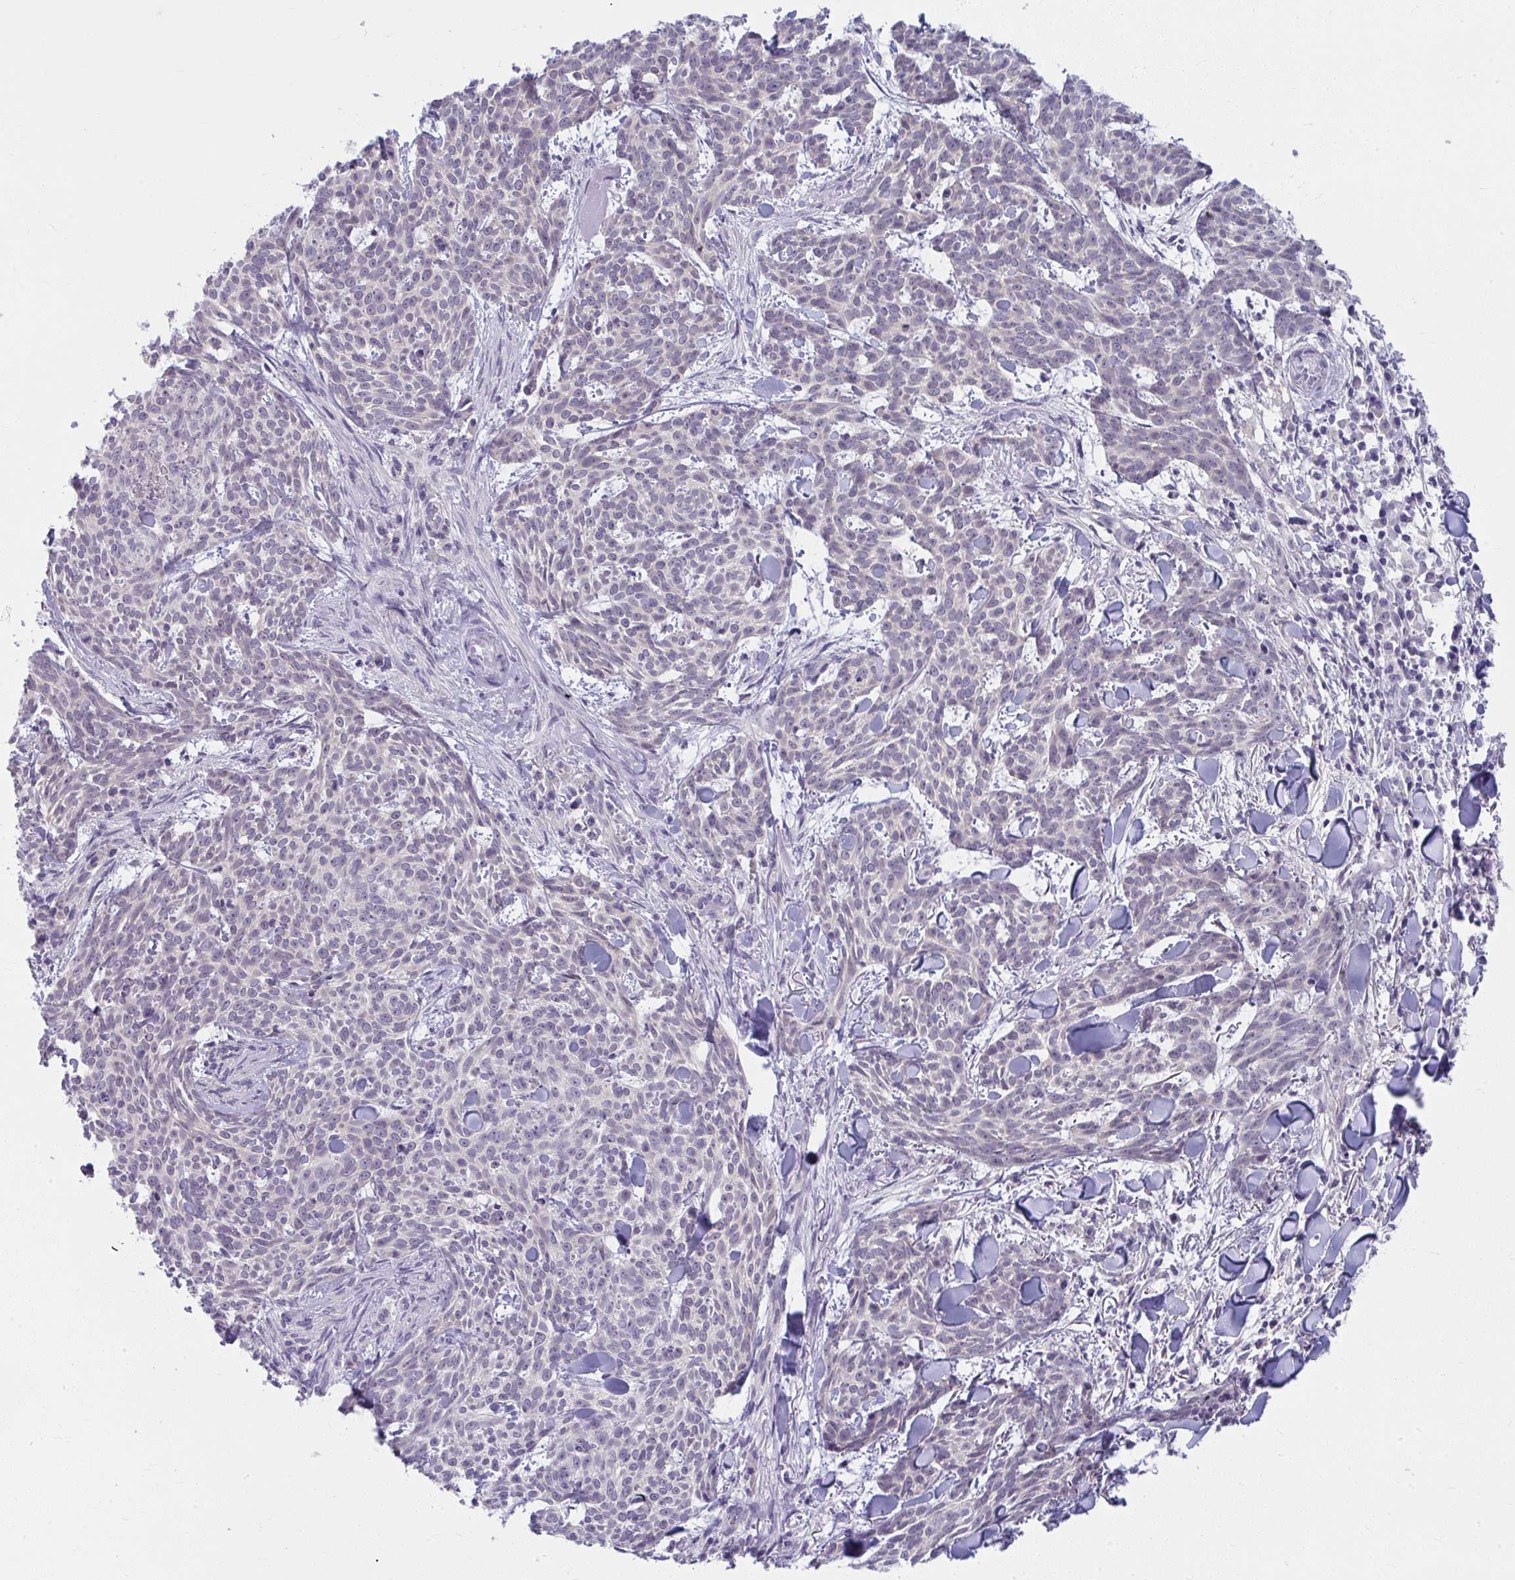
{"staining": {"intensity": "negative", "quantity": "none", "location": "none"}, "tissue": "skin cancer", "cell_type": "Tumor cells", "image_type": "cancer", "snomed": [{"axis": "morphology", "description": "Basal cell carcinoma"}, {"axis": "topography", "description": "Skin"}], "caption": "Human skin basal cell carcinoma stained for a protein using immunohistochemistry (IHC) displays no staining in tumor cells.", "gene": "UGT3A2", "patient": {"sex": "female", "age": 93}}